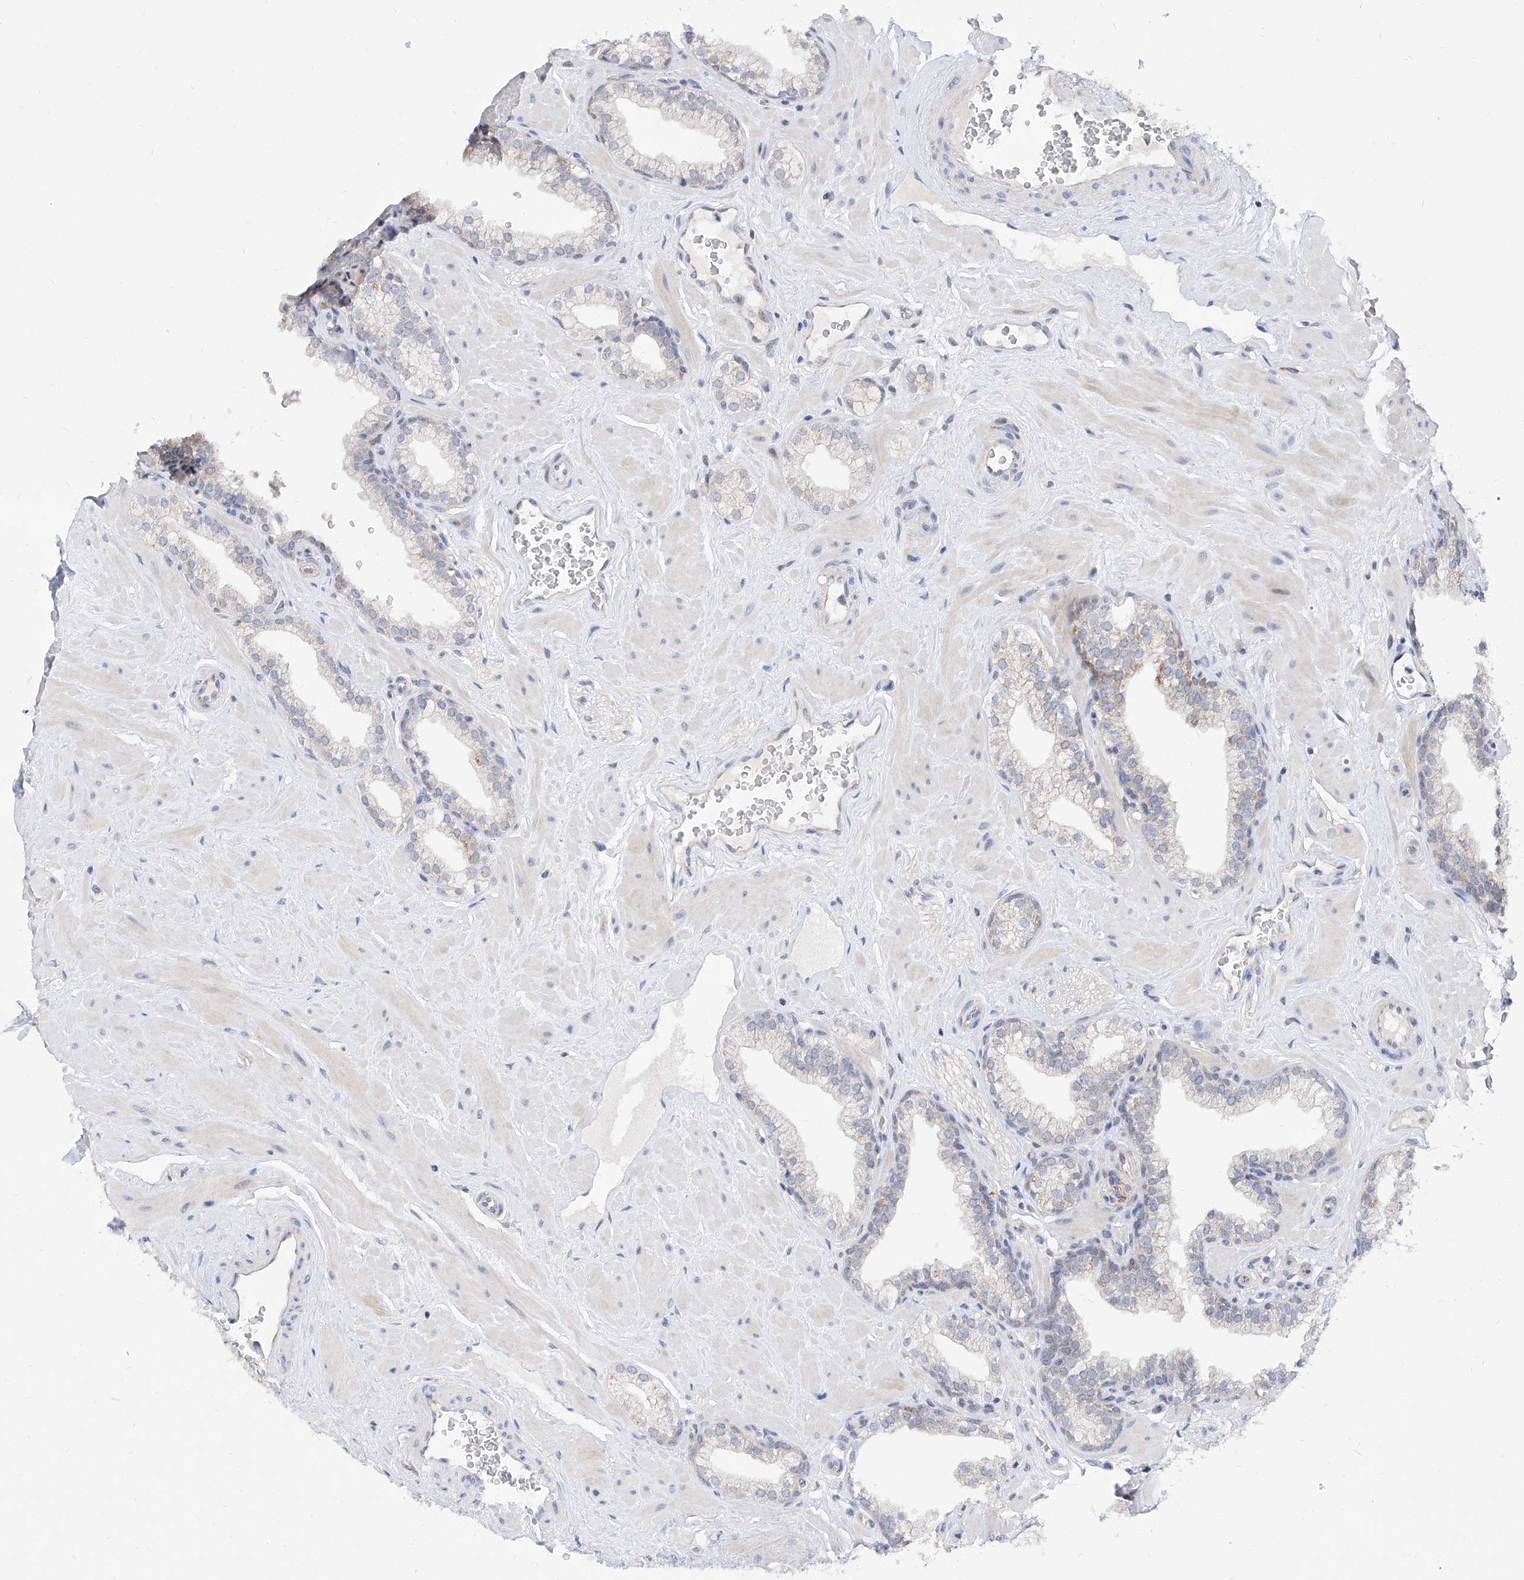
{"staining": {"intensity": "negative", "quantity": "none", "location": "none"}, "tissue": "prostate", "cell_type": "Glandular cells", "image_type": "normal", "snomed": [{"axis": "morphology", "description": "Normal tissue, NOS"}, {"axis": "morphology", "description": "Urothelial carcinoma, Low grade"}, {"axis": "topography", "description": "Urinary bladder"}, {"axis": "topography", "description": "Prostate"}], "caption": "Immunohistochemistry photomicrograph of normal prostate: human prostate stained with DAB reveals no significant protein staining in glandular cells. (DAB immunohistochemistry (IHC) visualized using brightfield microscopy, high magnification).", "gene": "BPTF", "patient": {"sex": "male", "age": 60}}